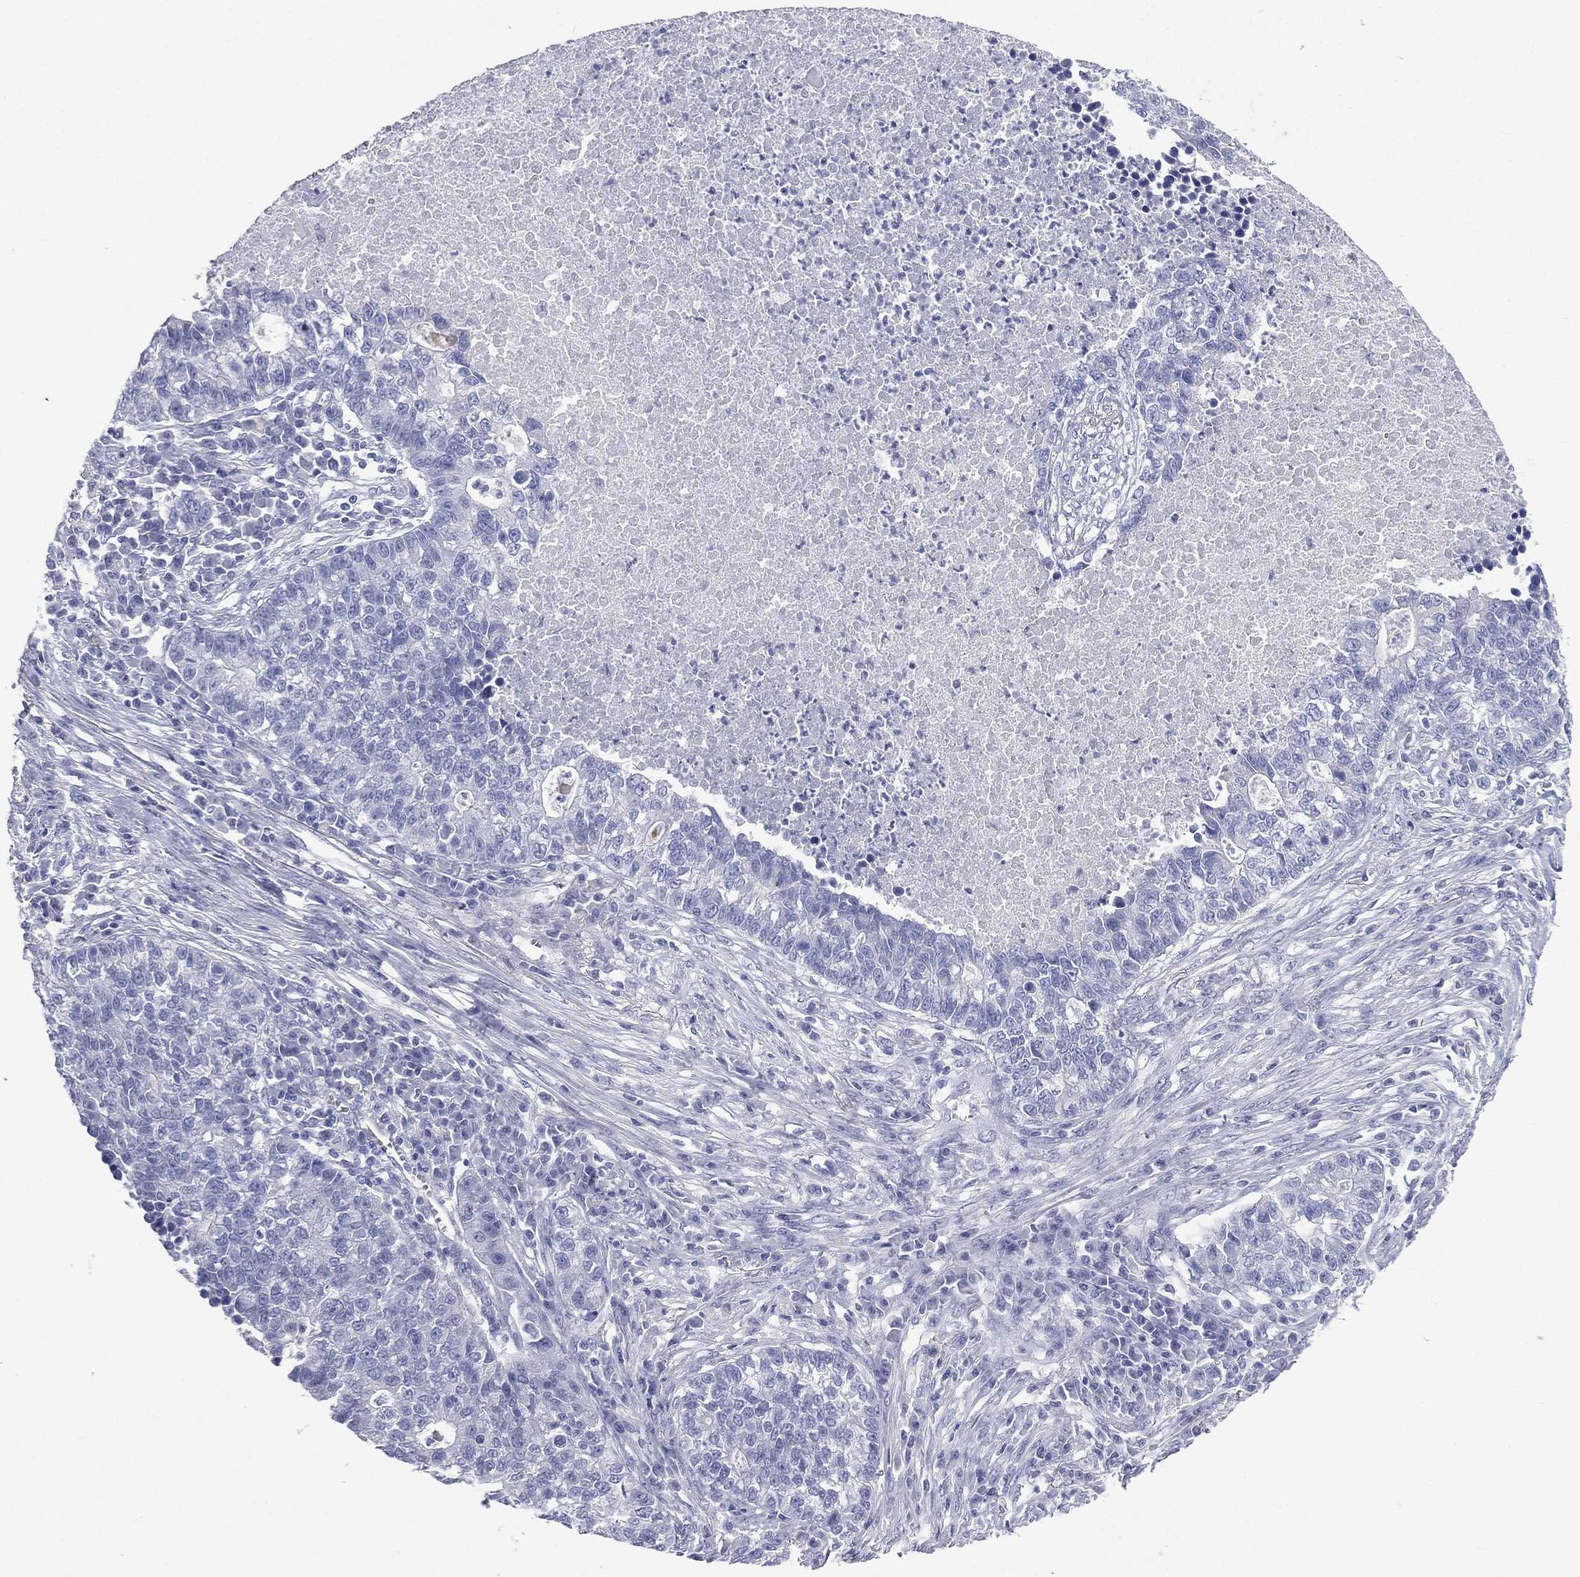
{"staining": {"intensity": "negative", "quantity": "none", "location": "none"}, "tissue": "lung cancer", "cell_type": "Tumor cells", "image_type": "cancer", "snomed": [{"axis": "morphology", "description": "Adenocarcinoma, NOS"}, {"axis": "topography", "description": "Lung"}], "caption": "This is an IHC micrograph of lung cancer. There is no staining in tumor cells.", "gene": "CES2", "patient": {"sex": "male", "age": 57}}